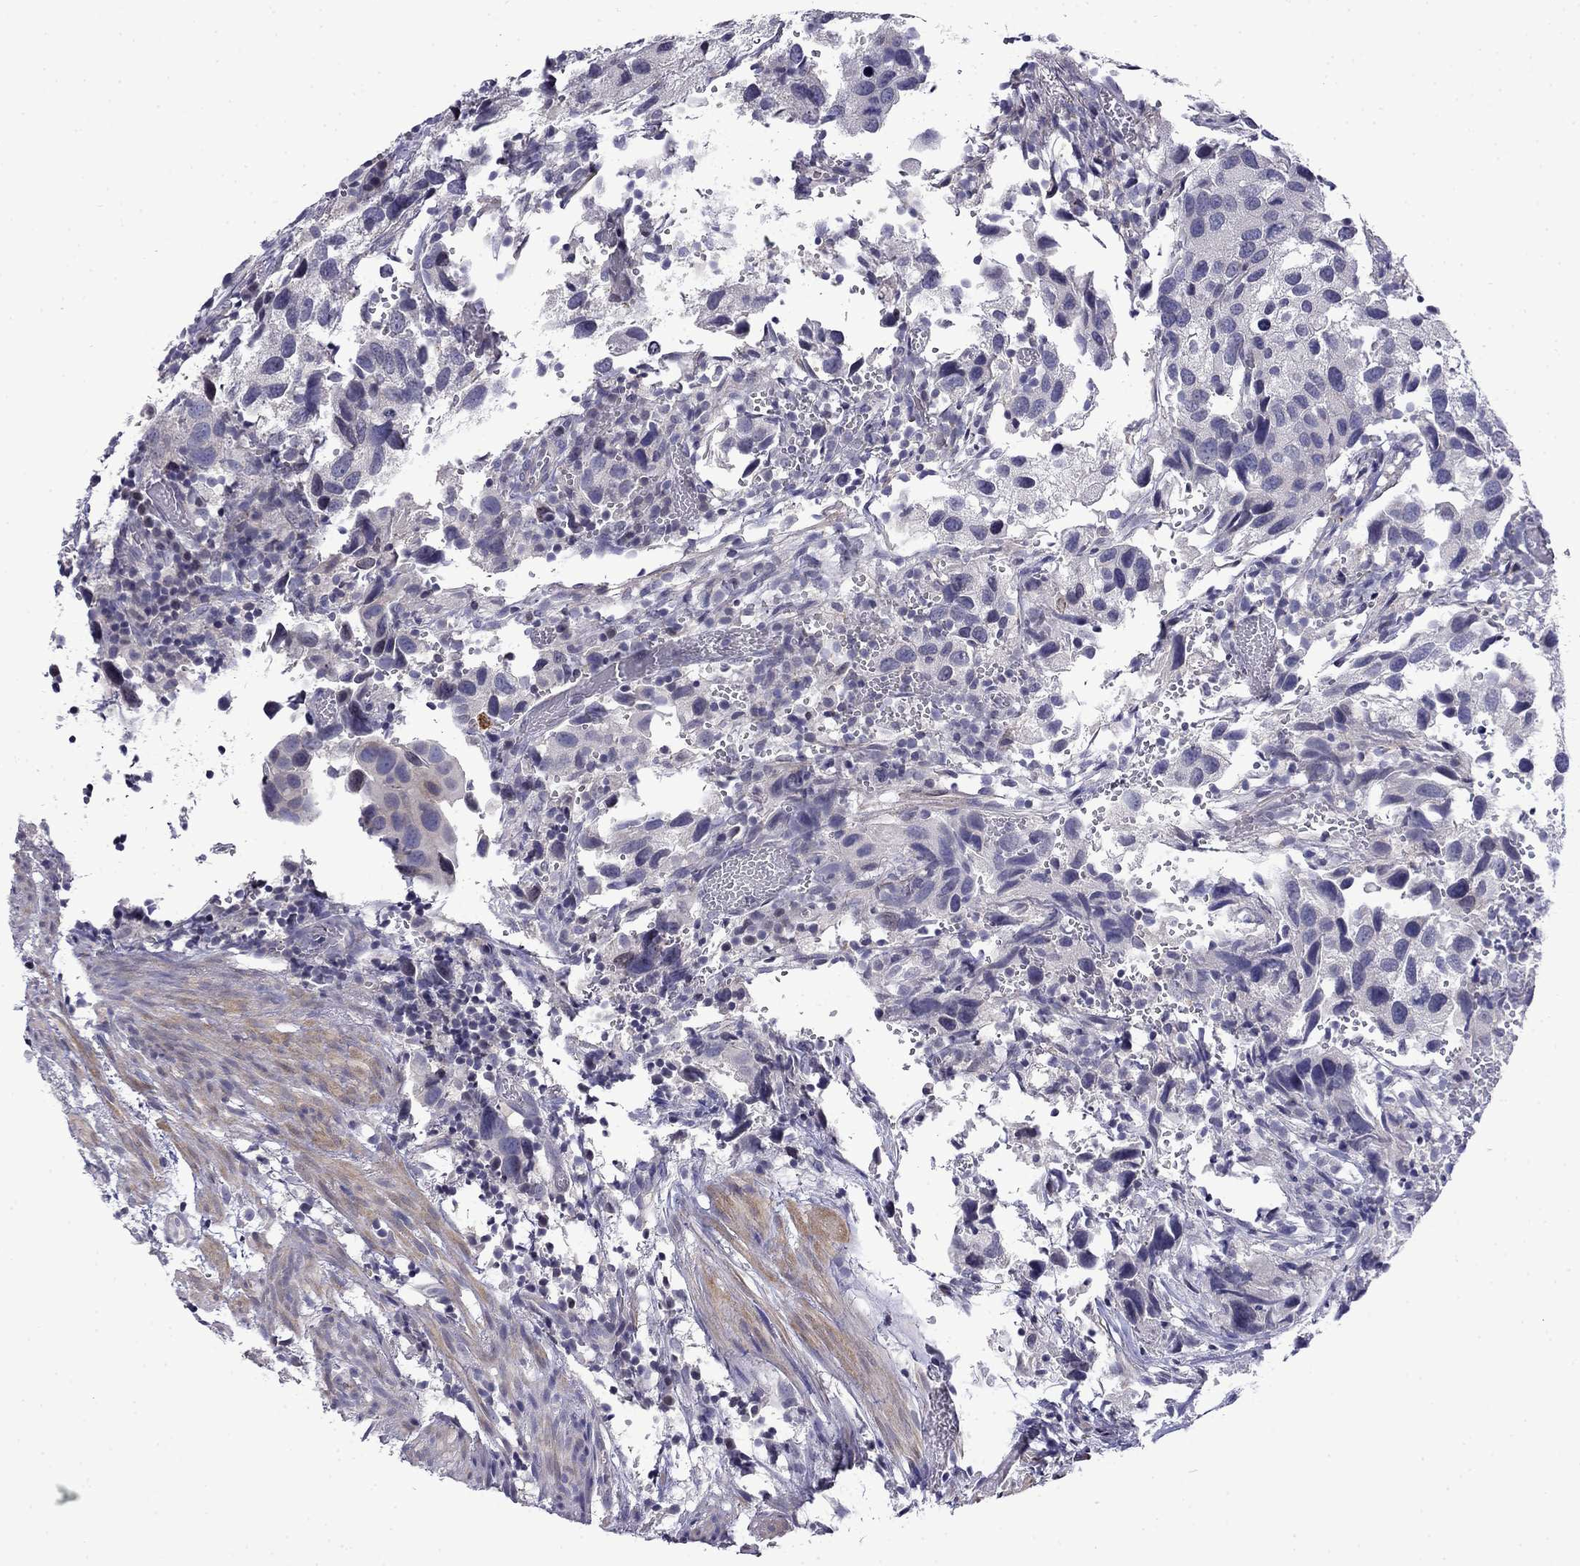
{"staining": {"intensity": "negative", "quantity": "none", "location": "none"}, "tissue": "urothelial cancer", "cell_type": "Tumor cells", "image_type": "cancer", "snomed": [{"axis": "morphology", "description": "Urothelial carcinoma, High grade"}, {"axis": "topography", "description": "Urinary bladder"}], "caption": "DAB immunohistochemical staining of urothelial cancer reveals no significant positivity in tumor cells.", "gene": "PRR18", "patient": {"sex": "male", "age": 79}}